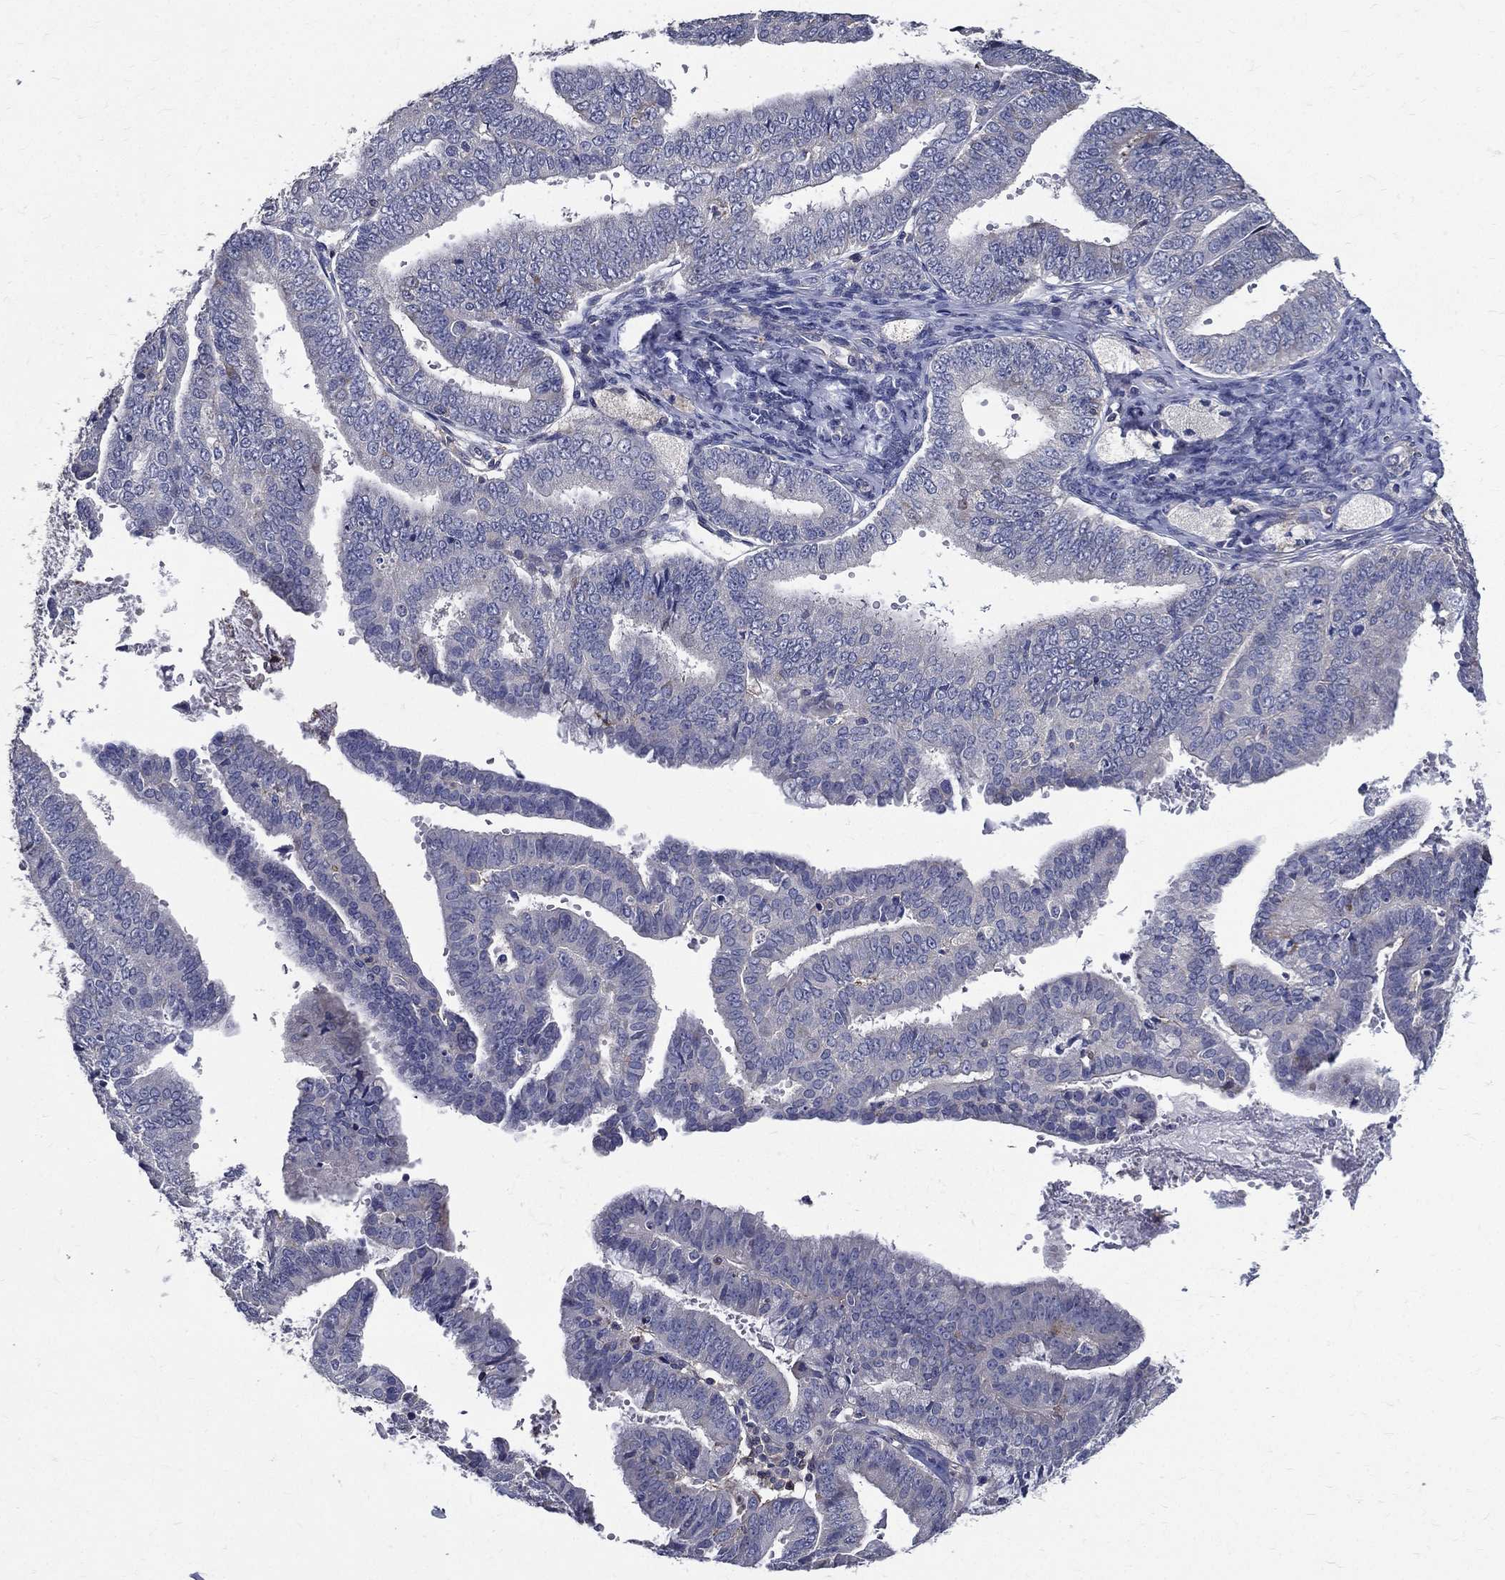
{"staining": {"intensity": "negative", "quantity": "none", "location": "none"}, "tissue": "endometrial cancer", "cell_type": "Tumor cells", "image_type": "cancer", "snomed": [{"axis": "morphology", "description": "Adenocarcinoma, NOS"}, {"axis": "topography", "description": "Endometrium"}], "caption": "An immunohistochemistry photomicrograph of endometrial cancer (adenocarcinoma) is shown. There is no staining in tumor cells of endometrial cancer (adenocarcinoma). The staining is performed using DAB brown chromogen with nuclei counter-stained in using hematoxylin.", "gene": "SERPINB2", "patient": {"sex": "female", "age": 63}}